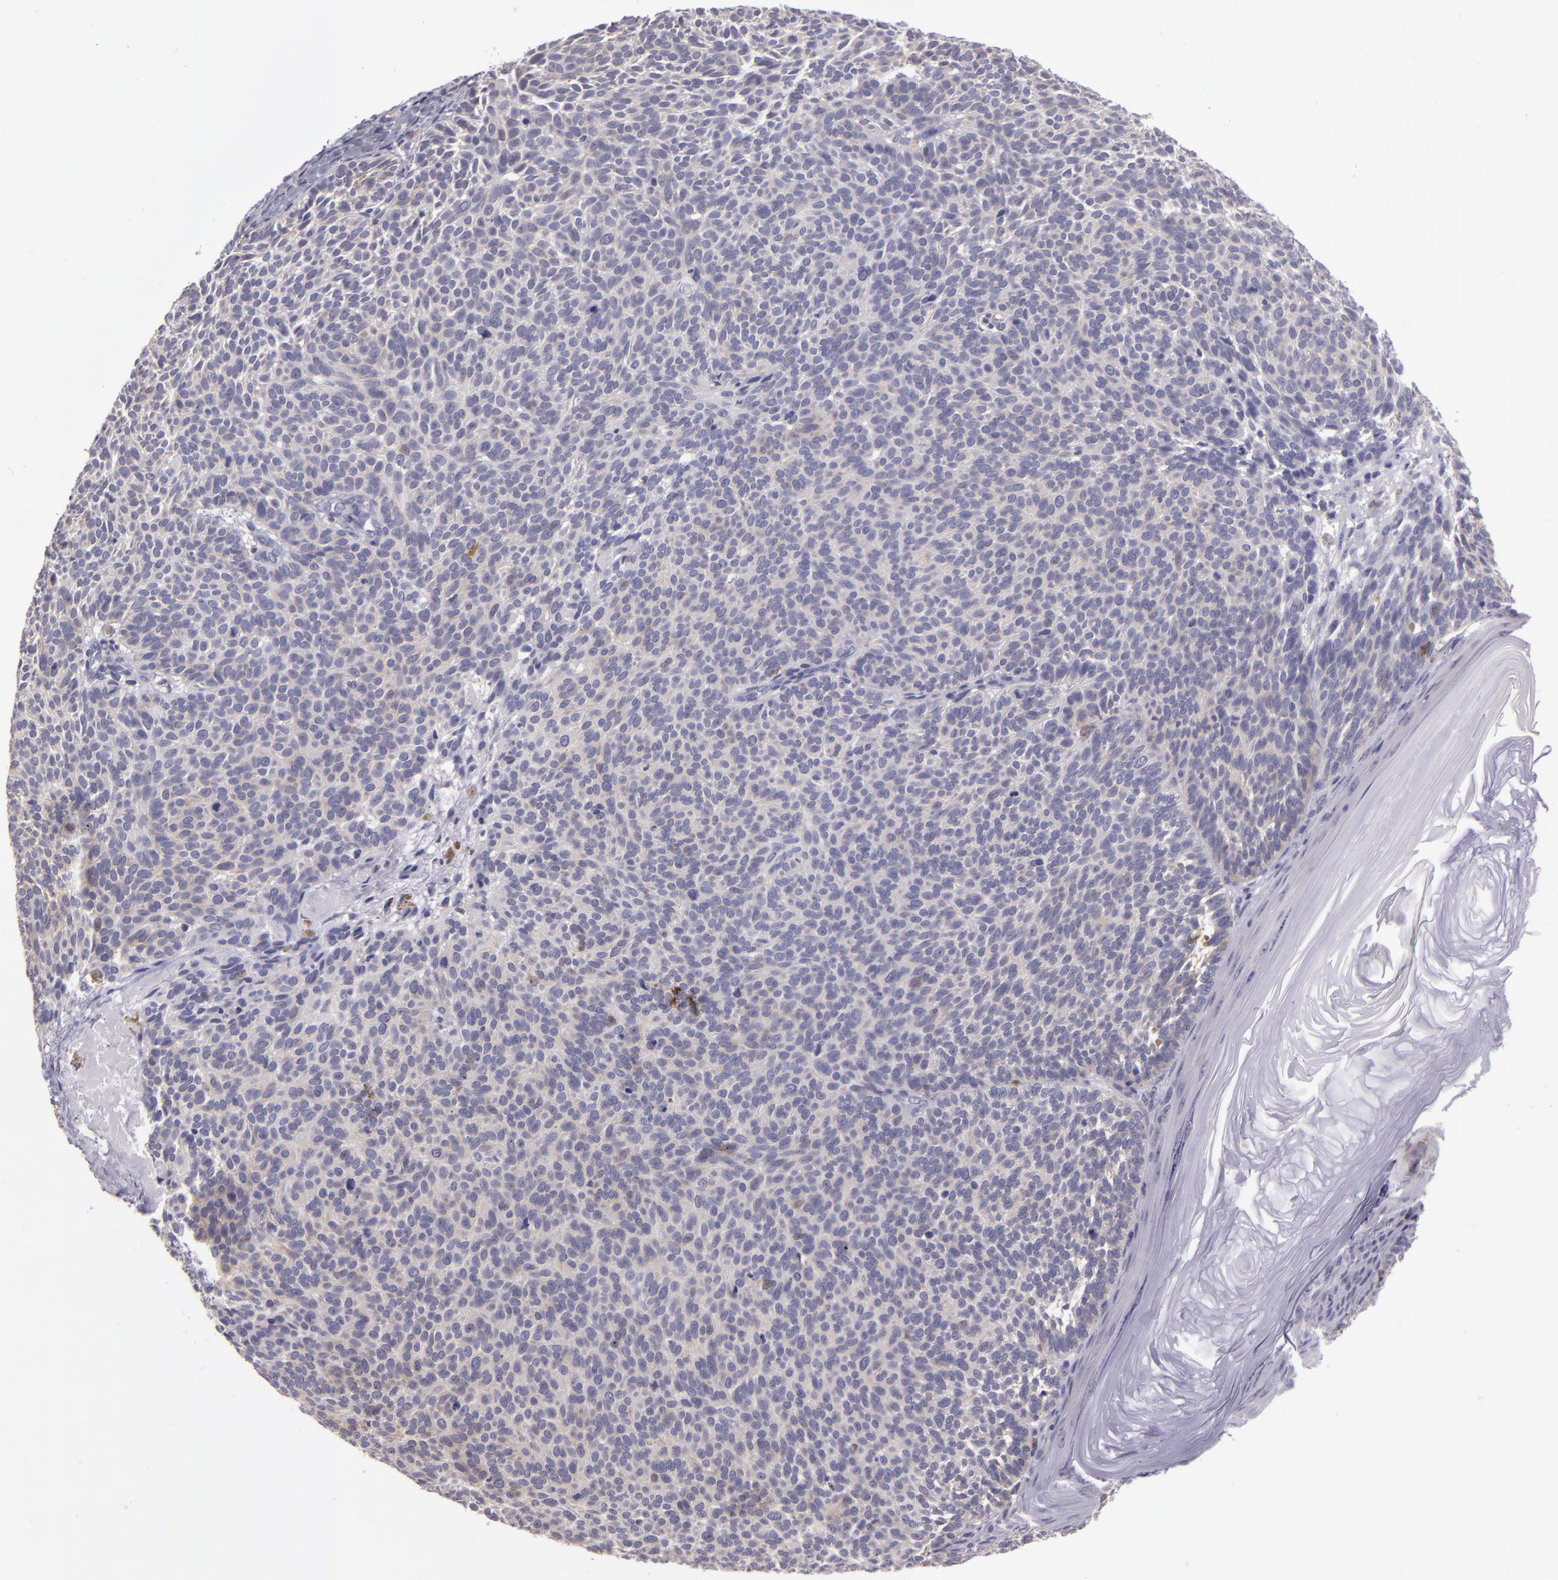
{"staining": {"intensity": "negative", "quantity": "none", "location": "none"}, "tissue": "skin cancer", "cell_type": "Tumor cells", "image_type": "cancer", "snomed": [{"axis": "morphology", "description": "Basal cell carcinoma"}, {"axis": "topography", "description": "Skin"}], "caption": "DAB (3,3'-diaminobenzidine) immunohistochemical staining of skin basal cell carcinoma displays no significant positivity in tumor cells. (Stains: DAB (3,3'-diaminobenzidine) IHC with hematoxylin counter stain, Microscopy: brightfield microscopy at high magnification).", "gene": "SNCB", "patient": {"sex": "male", "age": 63}}